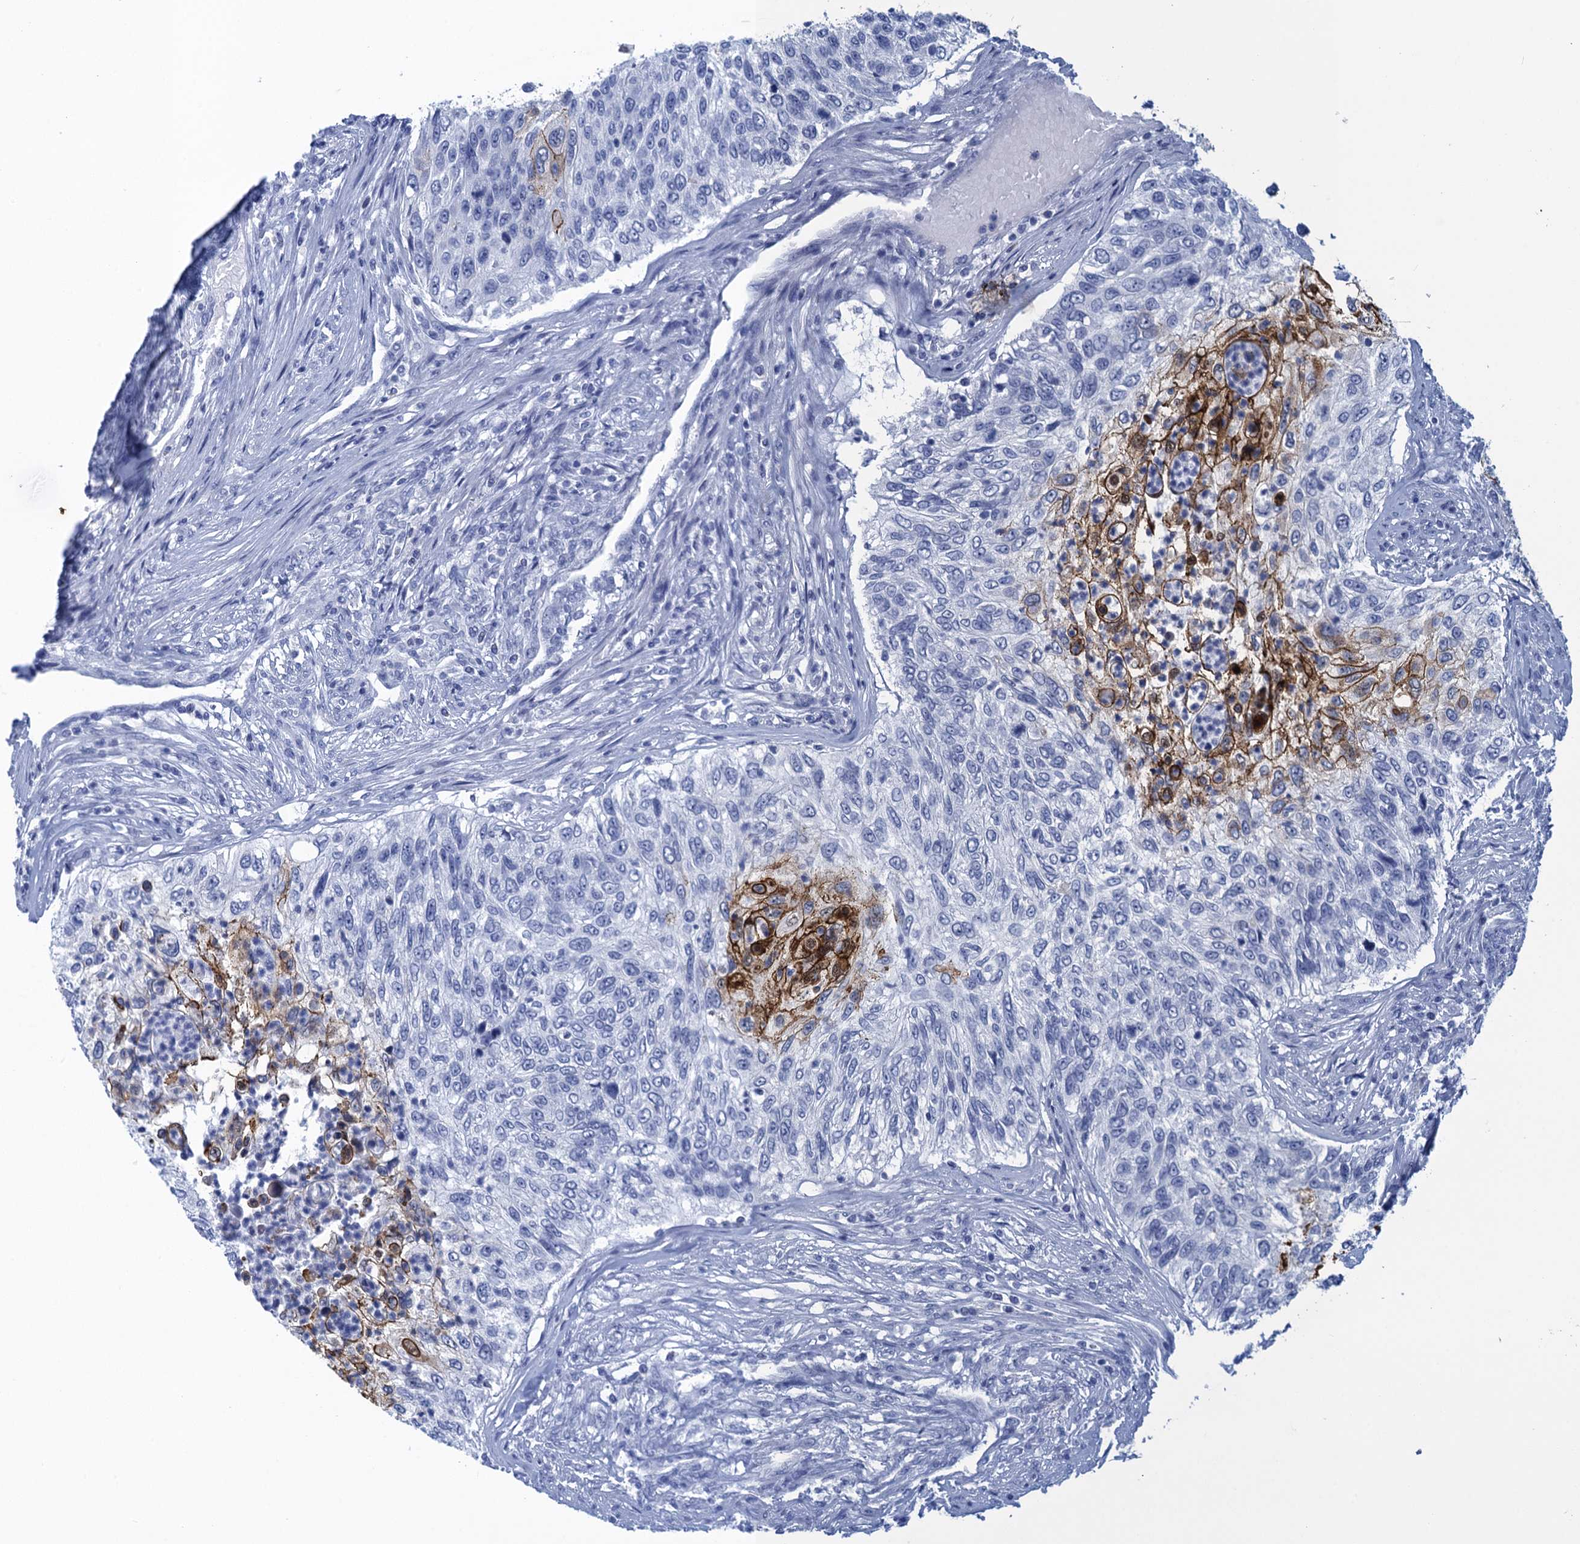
{"staining": {"intensity": "strong", "quantity": "<25%", "location": "cytoplasmic/membranous"}, "tissue": "urothelial cancer", "cell_type": "Tumor cells", "image_type": "cancer", "snomed": [{"axis": "morphology", "description": "Urothelial carcinoma, High grade"}, {"axis": "topography", "description": "Urinary bladder"}], "caption": "This photomicrograph shows immunohistochemistry (IHC) staining of human urothelial cancer, with medium strong cytoplasmic/membranous expression in about <25% of tumor cells.", "gene": "SCEL", "patient": {"sex": "female", "age": 60}}